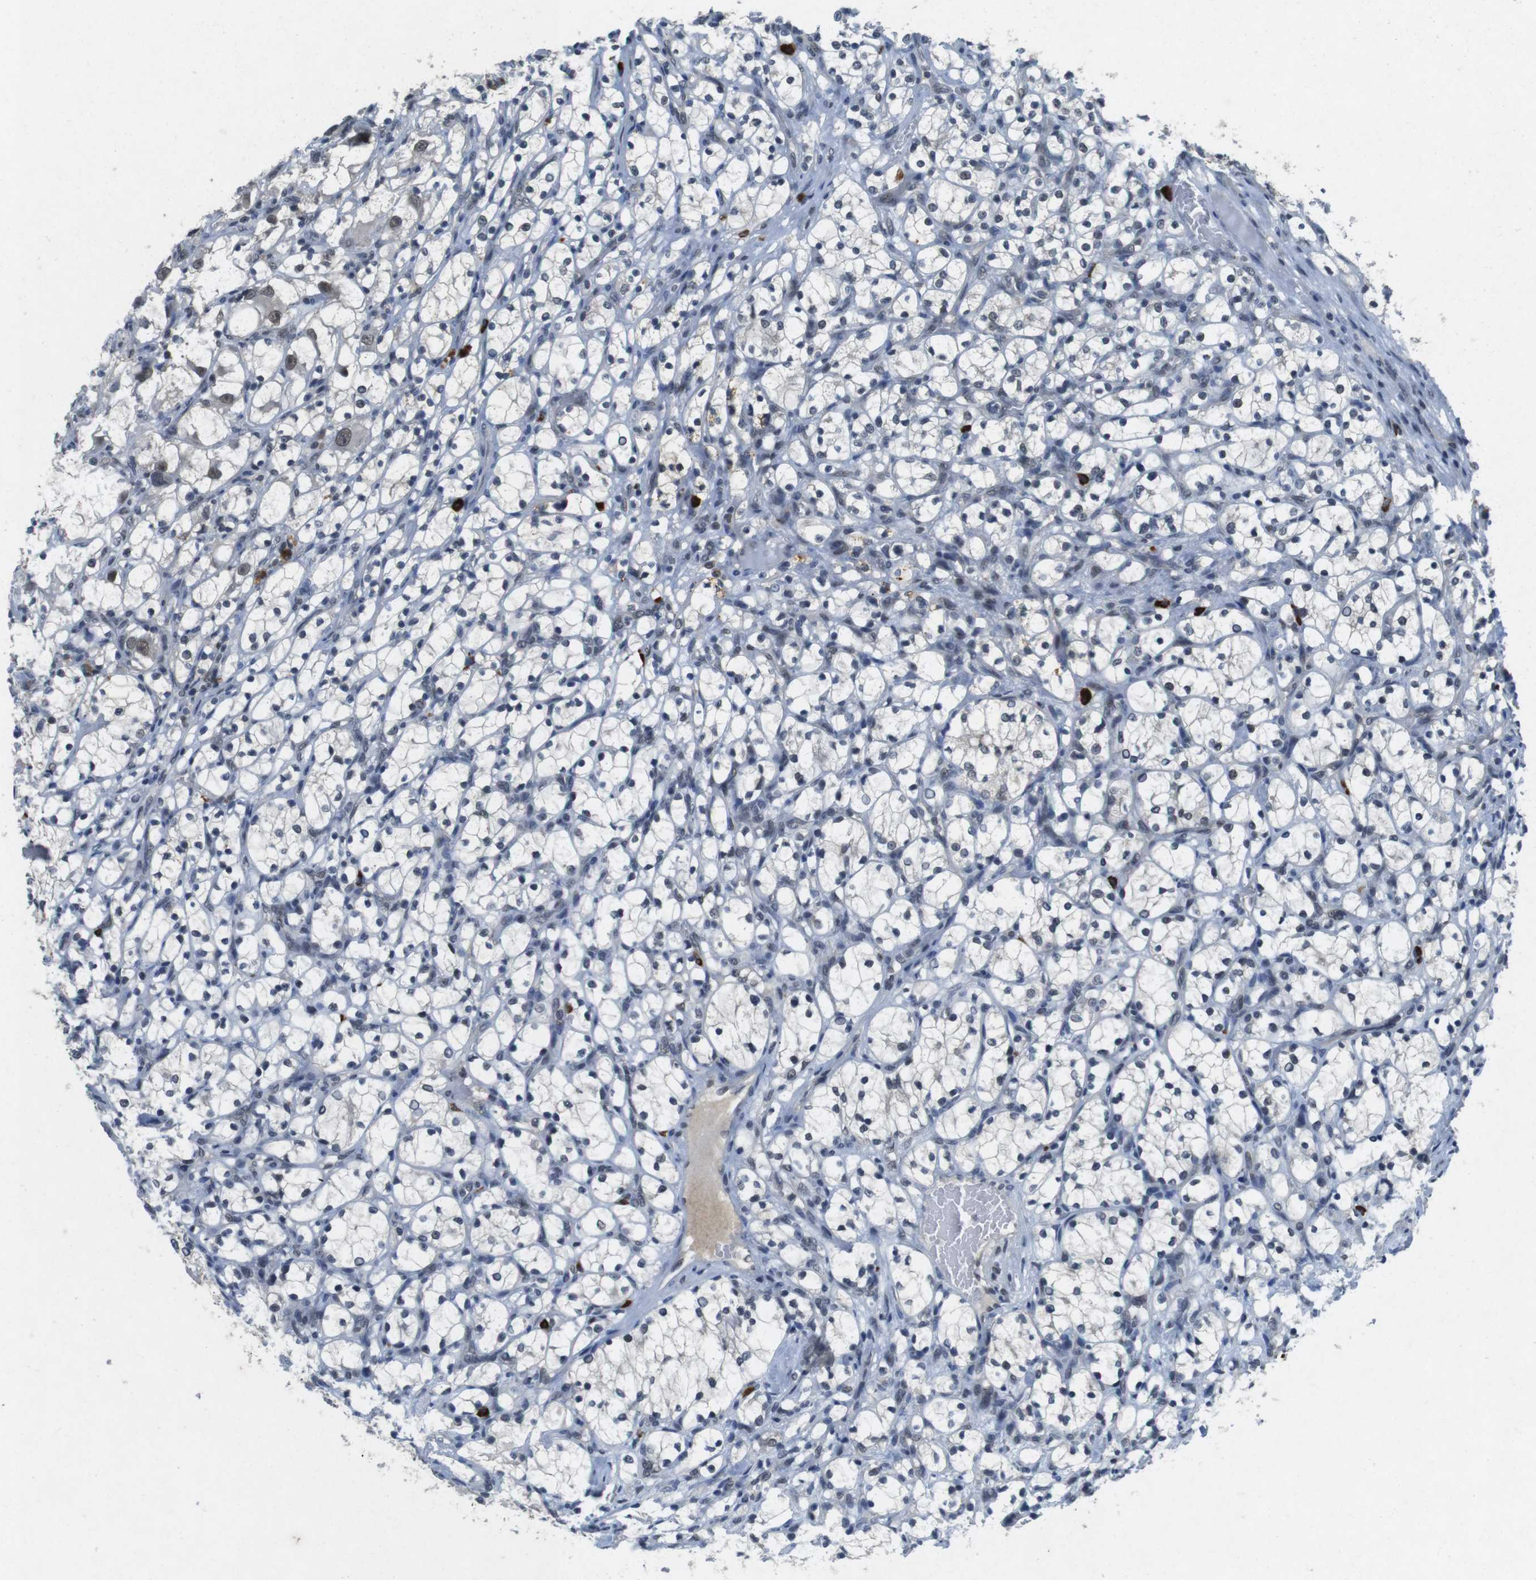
{"staining": {"intensity": "weak", "quantity": "<25%", "location": "nuclear"}, "tissue": "renal cancer", "cell_type": "Tumor cells", "image_type": "cancer", "snomed": [{"axis": "morphology", "description": "Adenocarcinoma, NOS"}, {"axis": "topography", "description": "Kidney"}], "caption": "A histopathology image of renal cancer stained for a protein reveals no brown staining in tumor cells.", "gene": "USP7", "patient": {"sex": "female", "age": 69}}